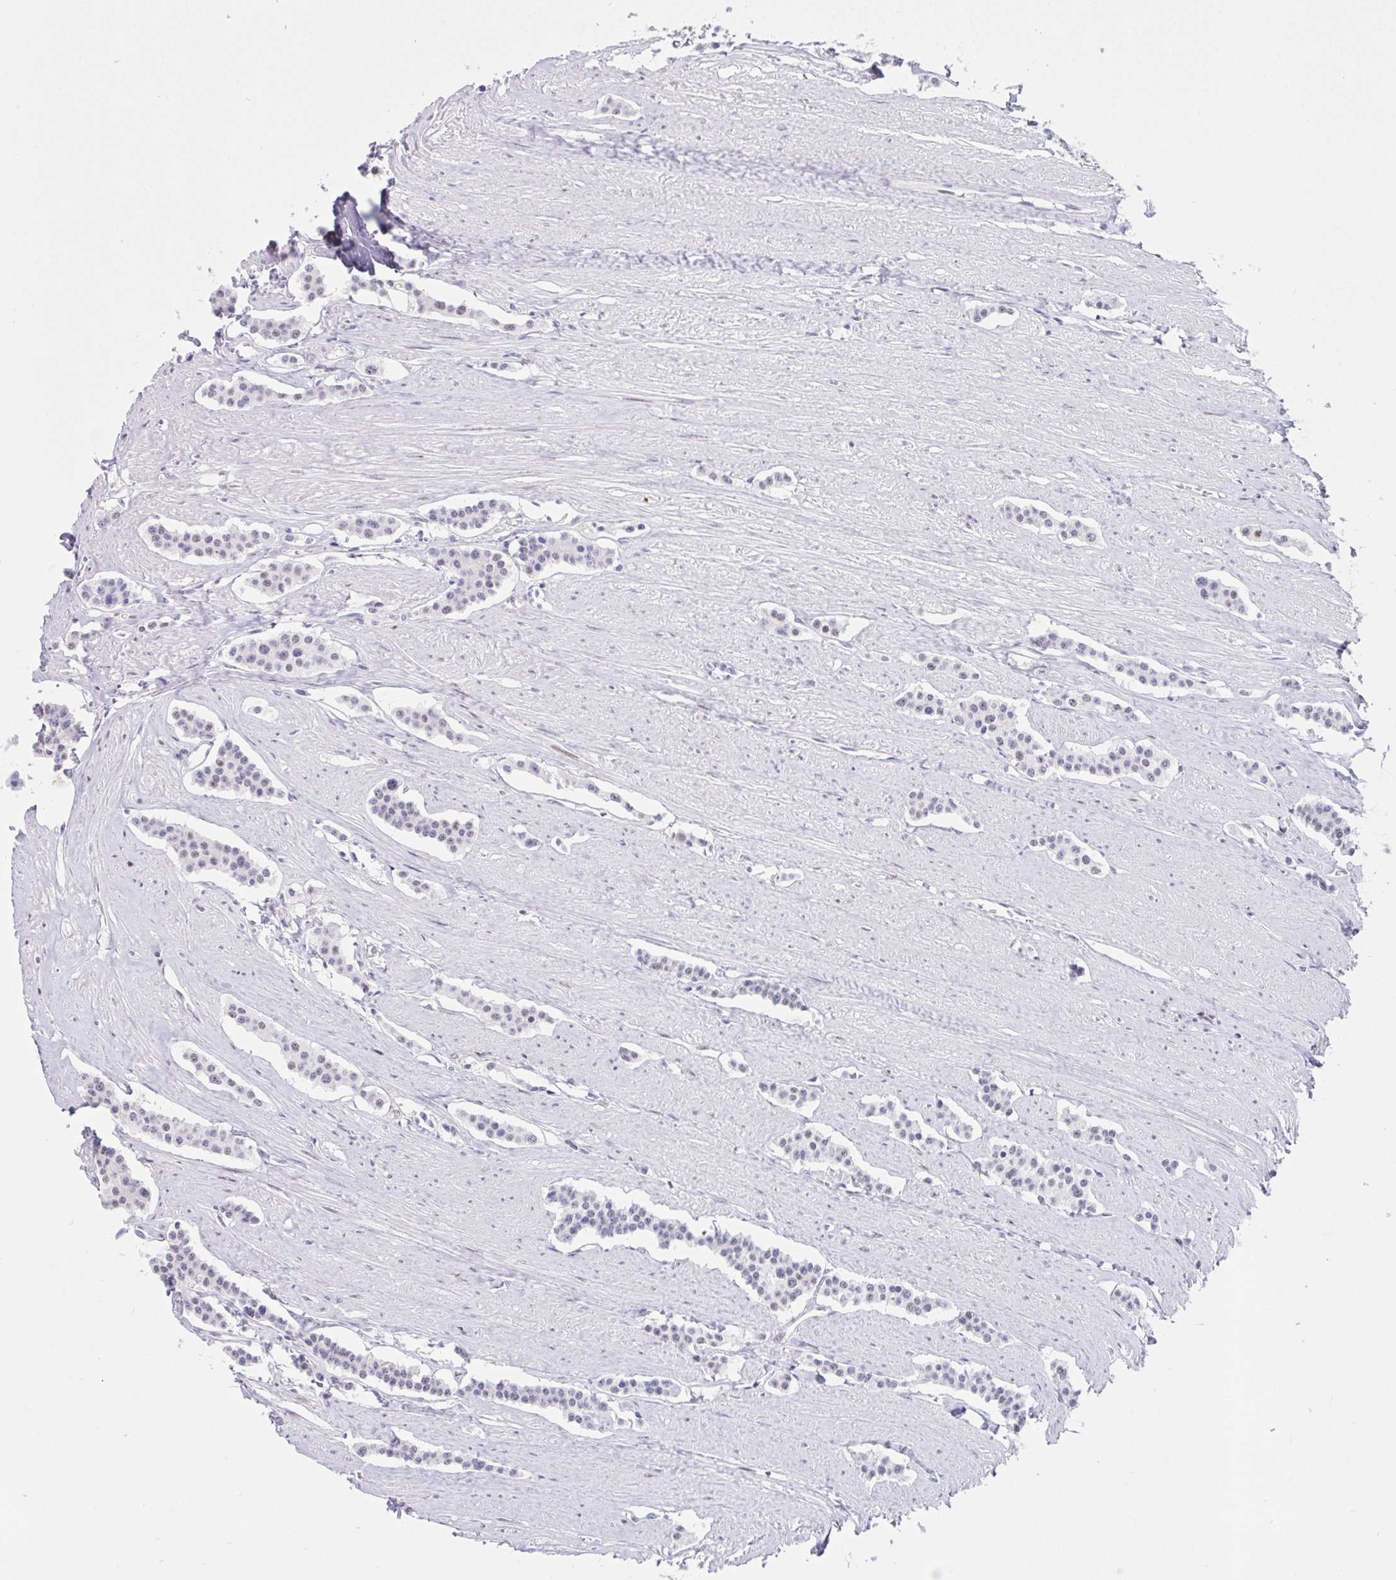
{"staining": {"intensity": "negative", "quantity": "none", "location": "none"}, "tissue": "carcinoid", "cell_type": "Tumor cells", "image_type": "cancer", "snomed": [{"axis": "morphology", "description": "Carcinoid, malignant, NOS"}, {"axis": "topography", "description": "Small intestine"}], "caption": "DAB (3,3'-diaminobenzidine) immunohistochemical staining of carcinoid (malignant) shows no significant expression in tumor cells.", "gene": "IKZF2", "patient": {"sex": "male", "age": 60}}